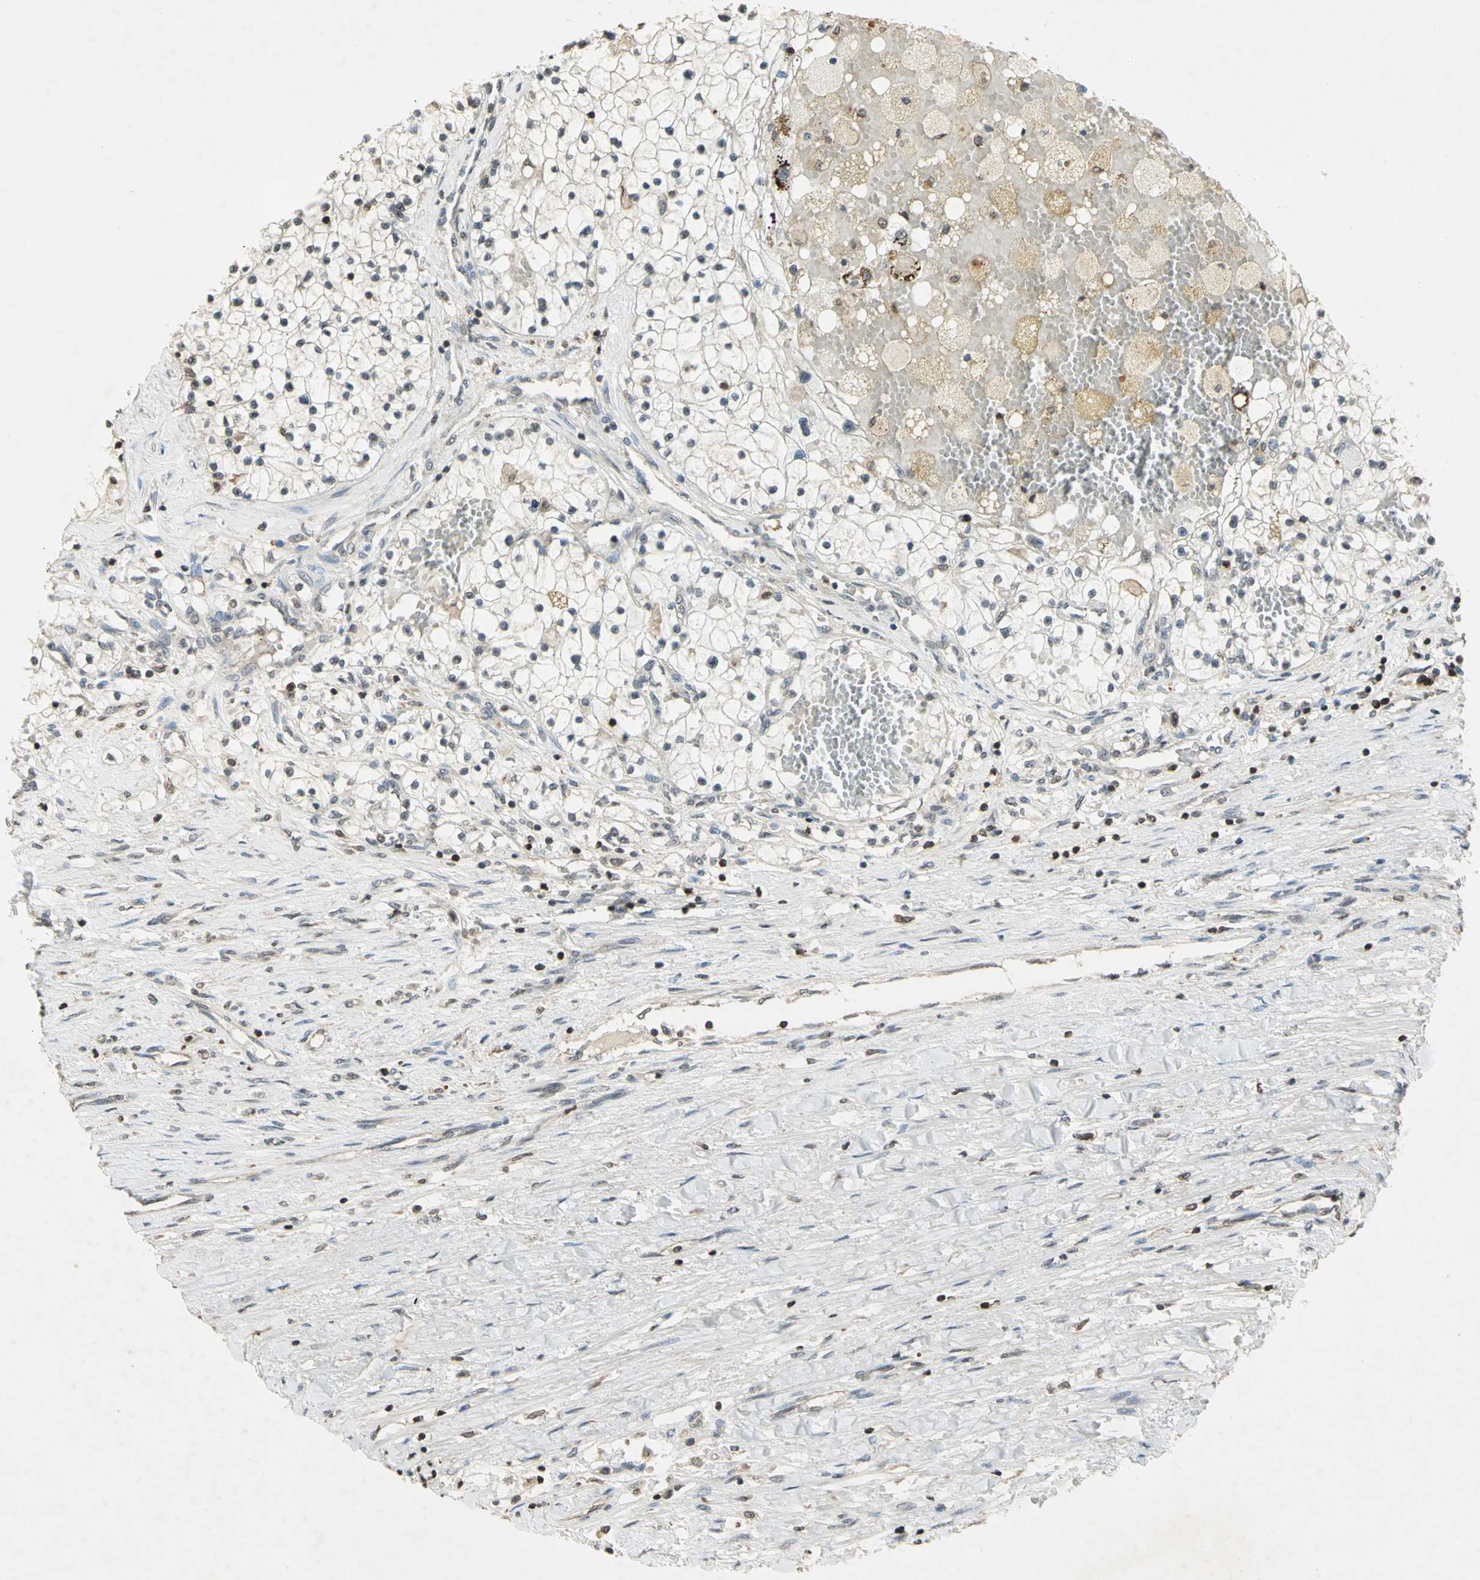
{"staining": {"intensity": "negative", "quantity": "none", "location": "none"}, "tissue": "renal cancer", "cell_type": "Tumor cells", "image_type": "cancer", "snomed": [{"axis": "morphology", "description": "Adenocarcinoma, NOS"}, {"axis": "topography", "description": "Kidney"}], "caption": "This image is of renal cancer stained with immunohistochemistry to label a protein in brown with the nuclei are counter-stained blue. There is no expression in tumor cells. The staining is performed using DAB brown chromogen with nuclei counter-stained in using hematoxylin.", "gene": "IL16", "patient": {"sex": "male", "age": 68}}